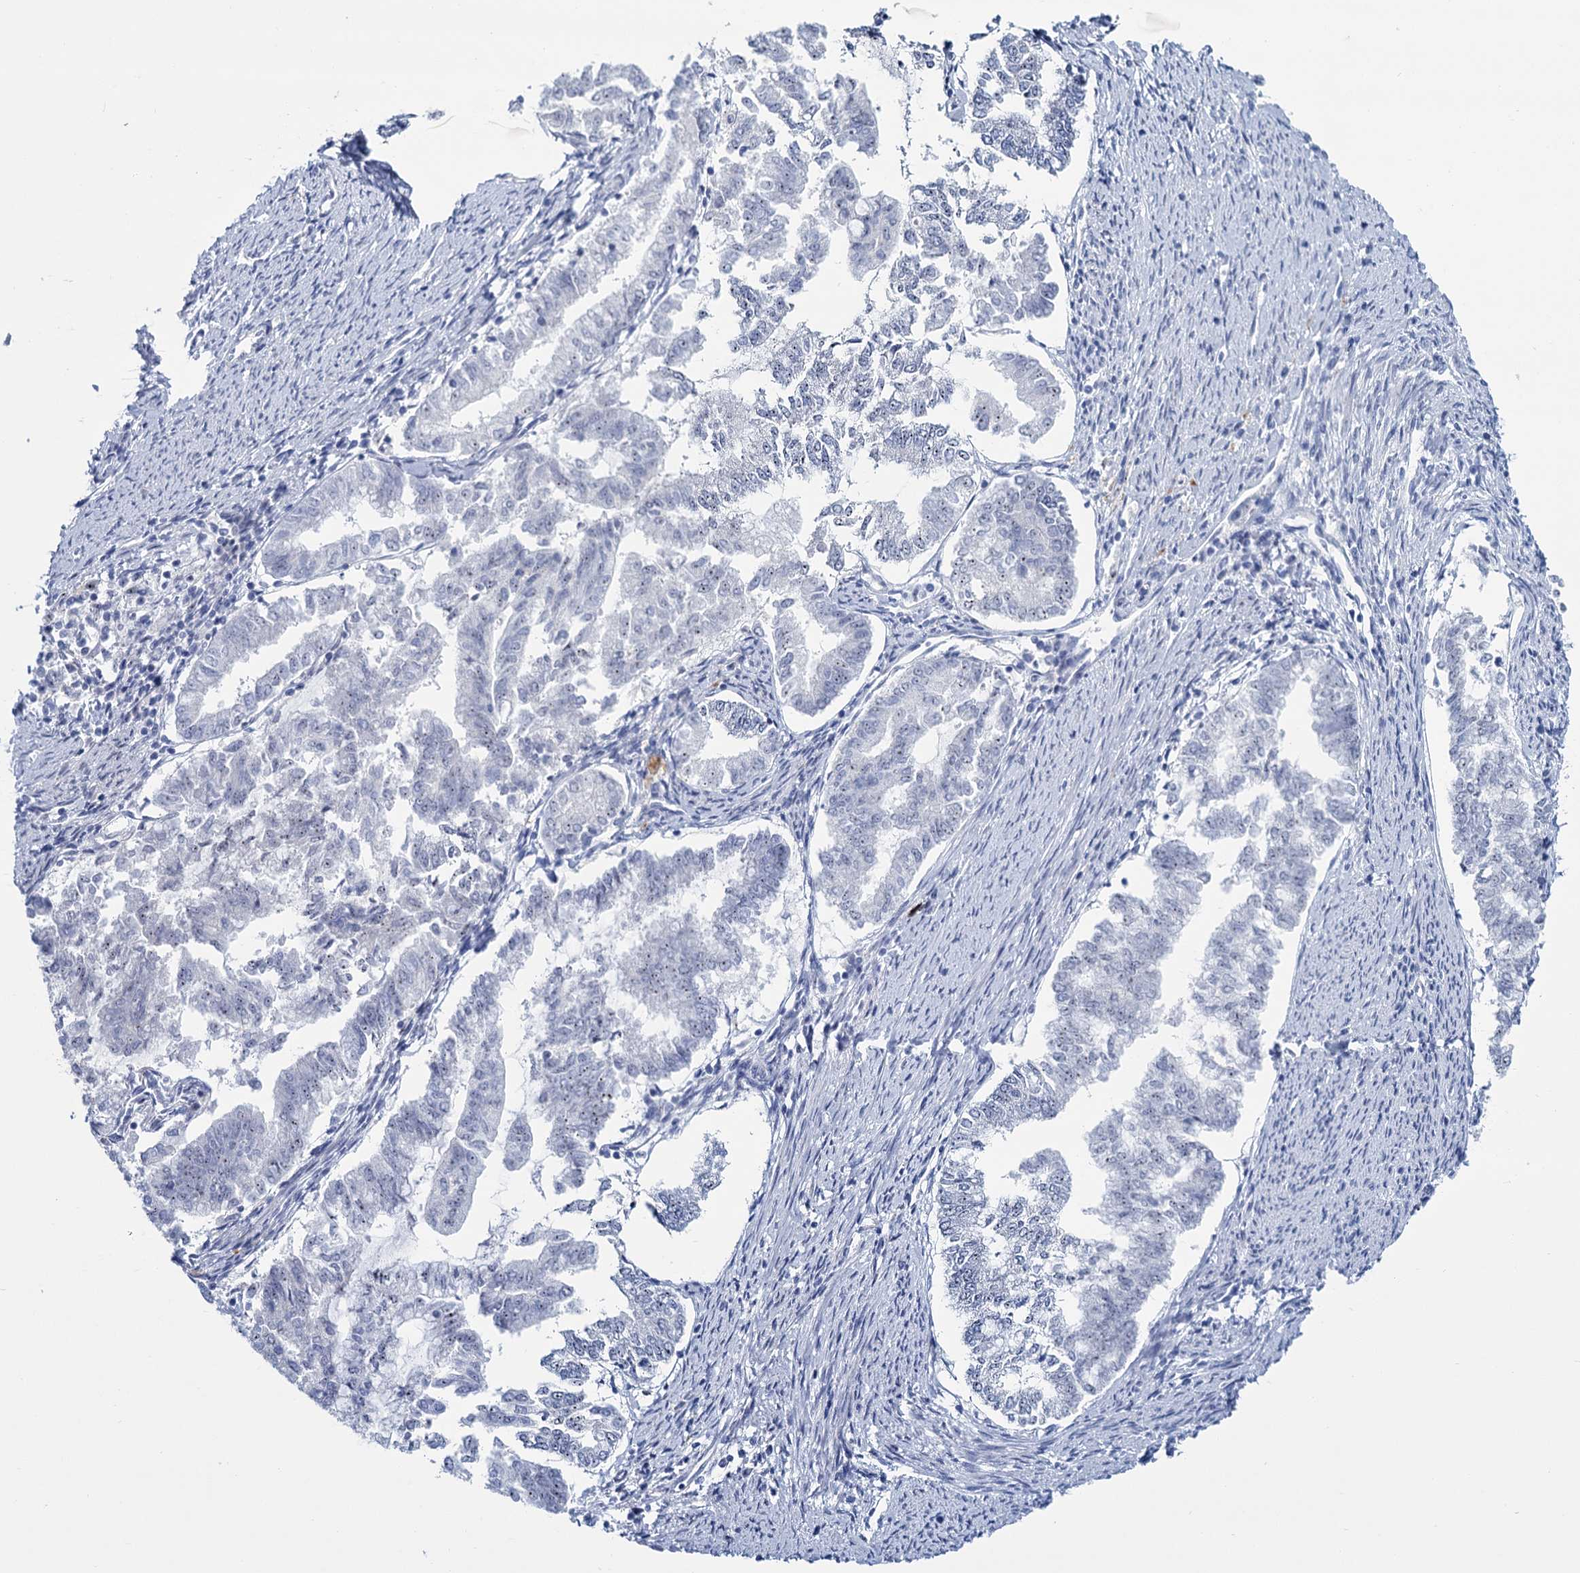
{"staining": {"intensity": "negative", "quantity": "none", "location": "none"}, "tissue": "endometrial cancer", "cell_type": "Tumor cells", "image_type": "cancer", "snomed": [{"axis": "morphology", "description": "Adenocarcinoma, NOS"}, {"axis": "topography", "description": "Endometrium"}], "caption": "Adenocarcinoma (endometrial) stained for a protein using immunohistochemistry (IHC) displays no expression tumor cells.", "gene": "SH3TC2", "patient": {"sex": "female", "age": 79}}